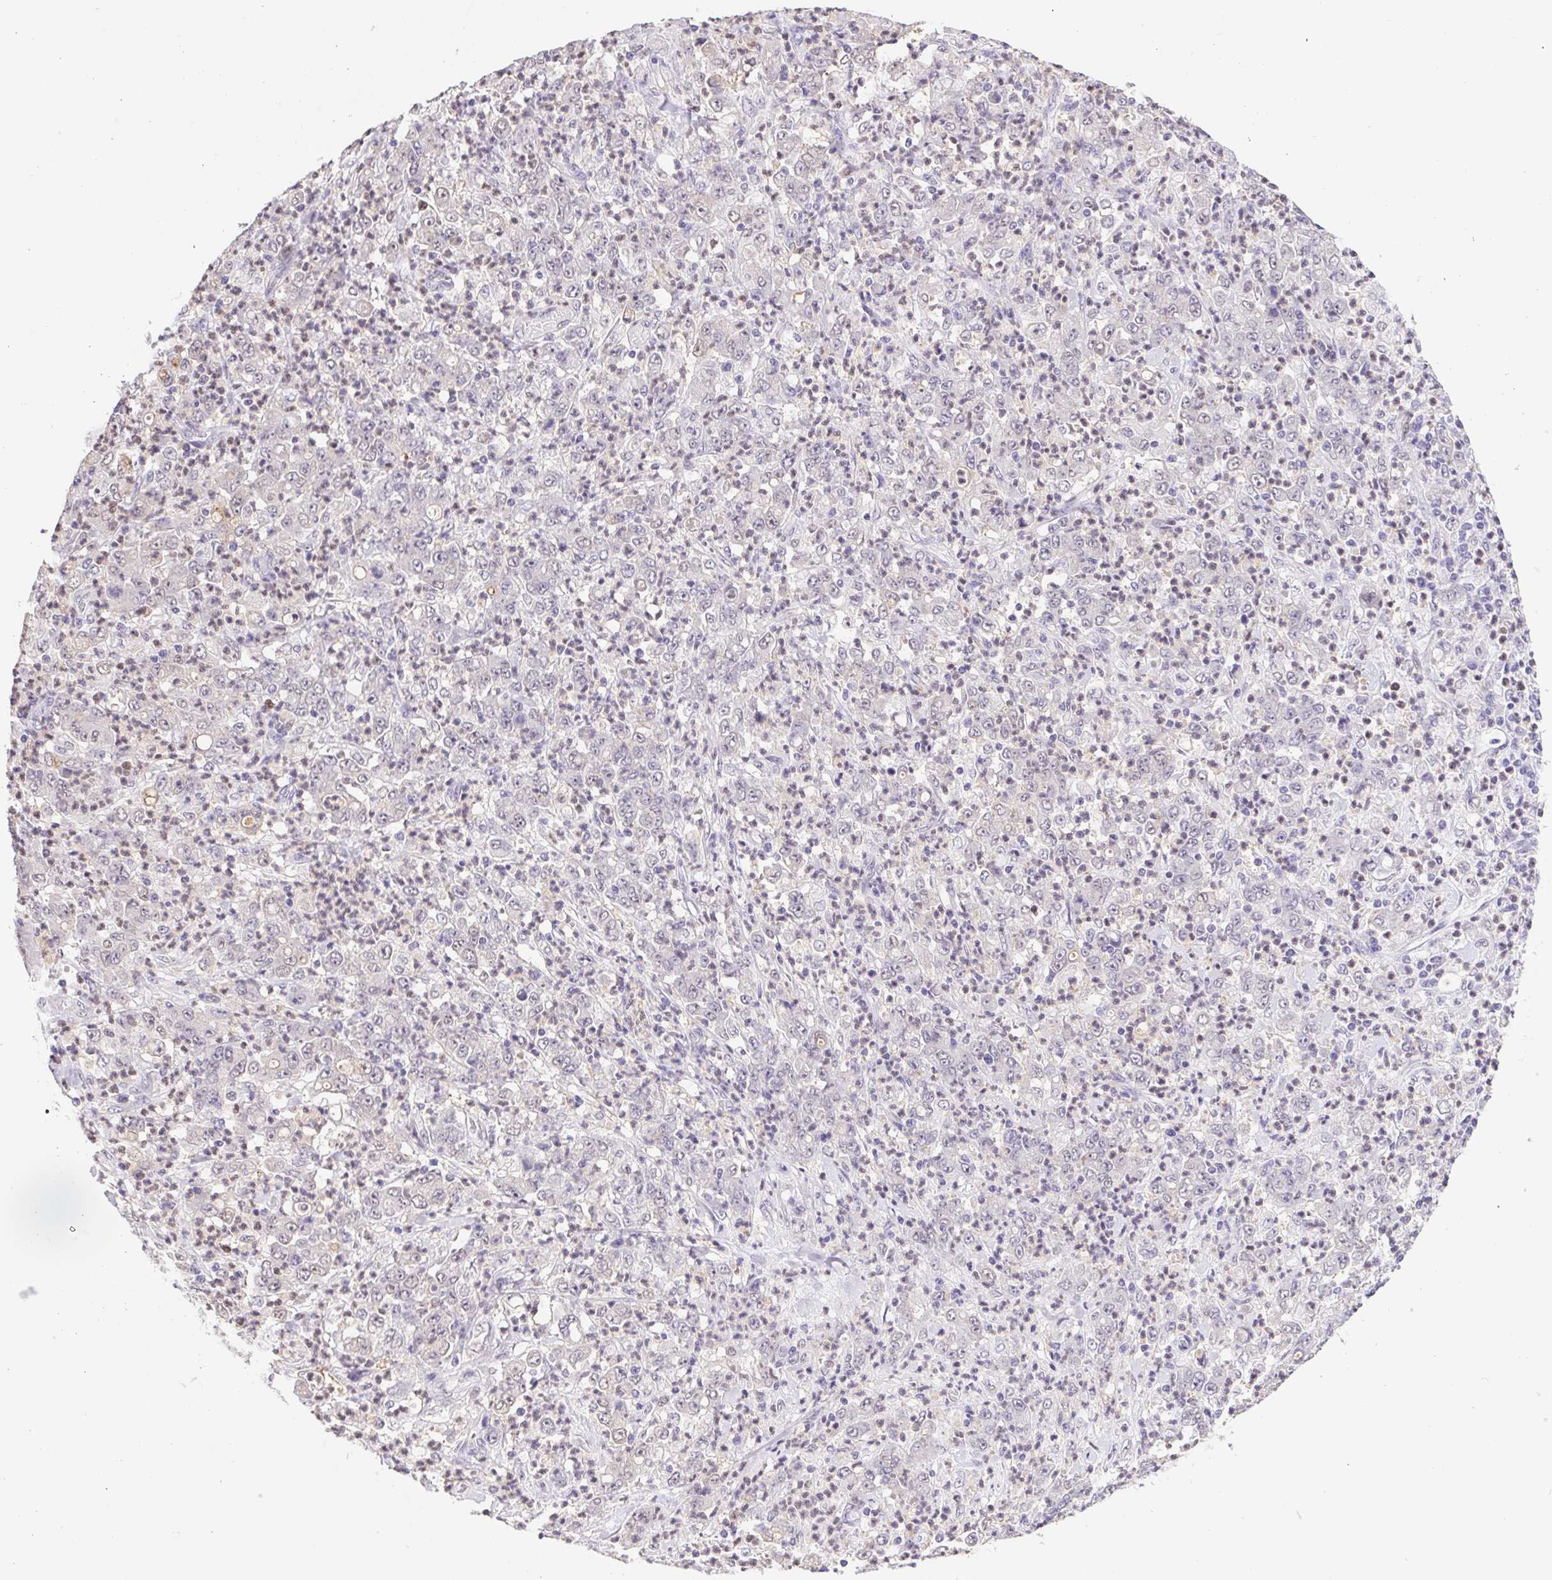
{"staining": {"intensity": "negative", "quantity": "none", "location": "none"}, "tissue": "stomach cancer", "cell_type": "Tumor cells", "image_type": "cancer", "snomed": [{"axis": "morphology", "description": "Adenocarcinoma, NOS"}, {"axis": "topography", "description": "Stomach, lower"}], "caption": "The histopathology image displays no staining of tumor cells in adenocarcinoma (stomach).", "gene": "L3MBTL4", "patient": {"sex": "female", "age": 71}}